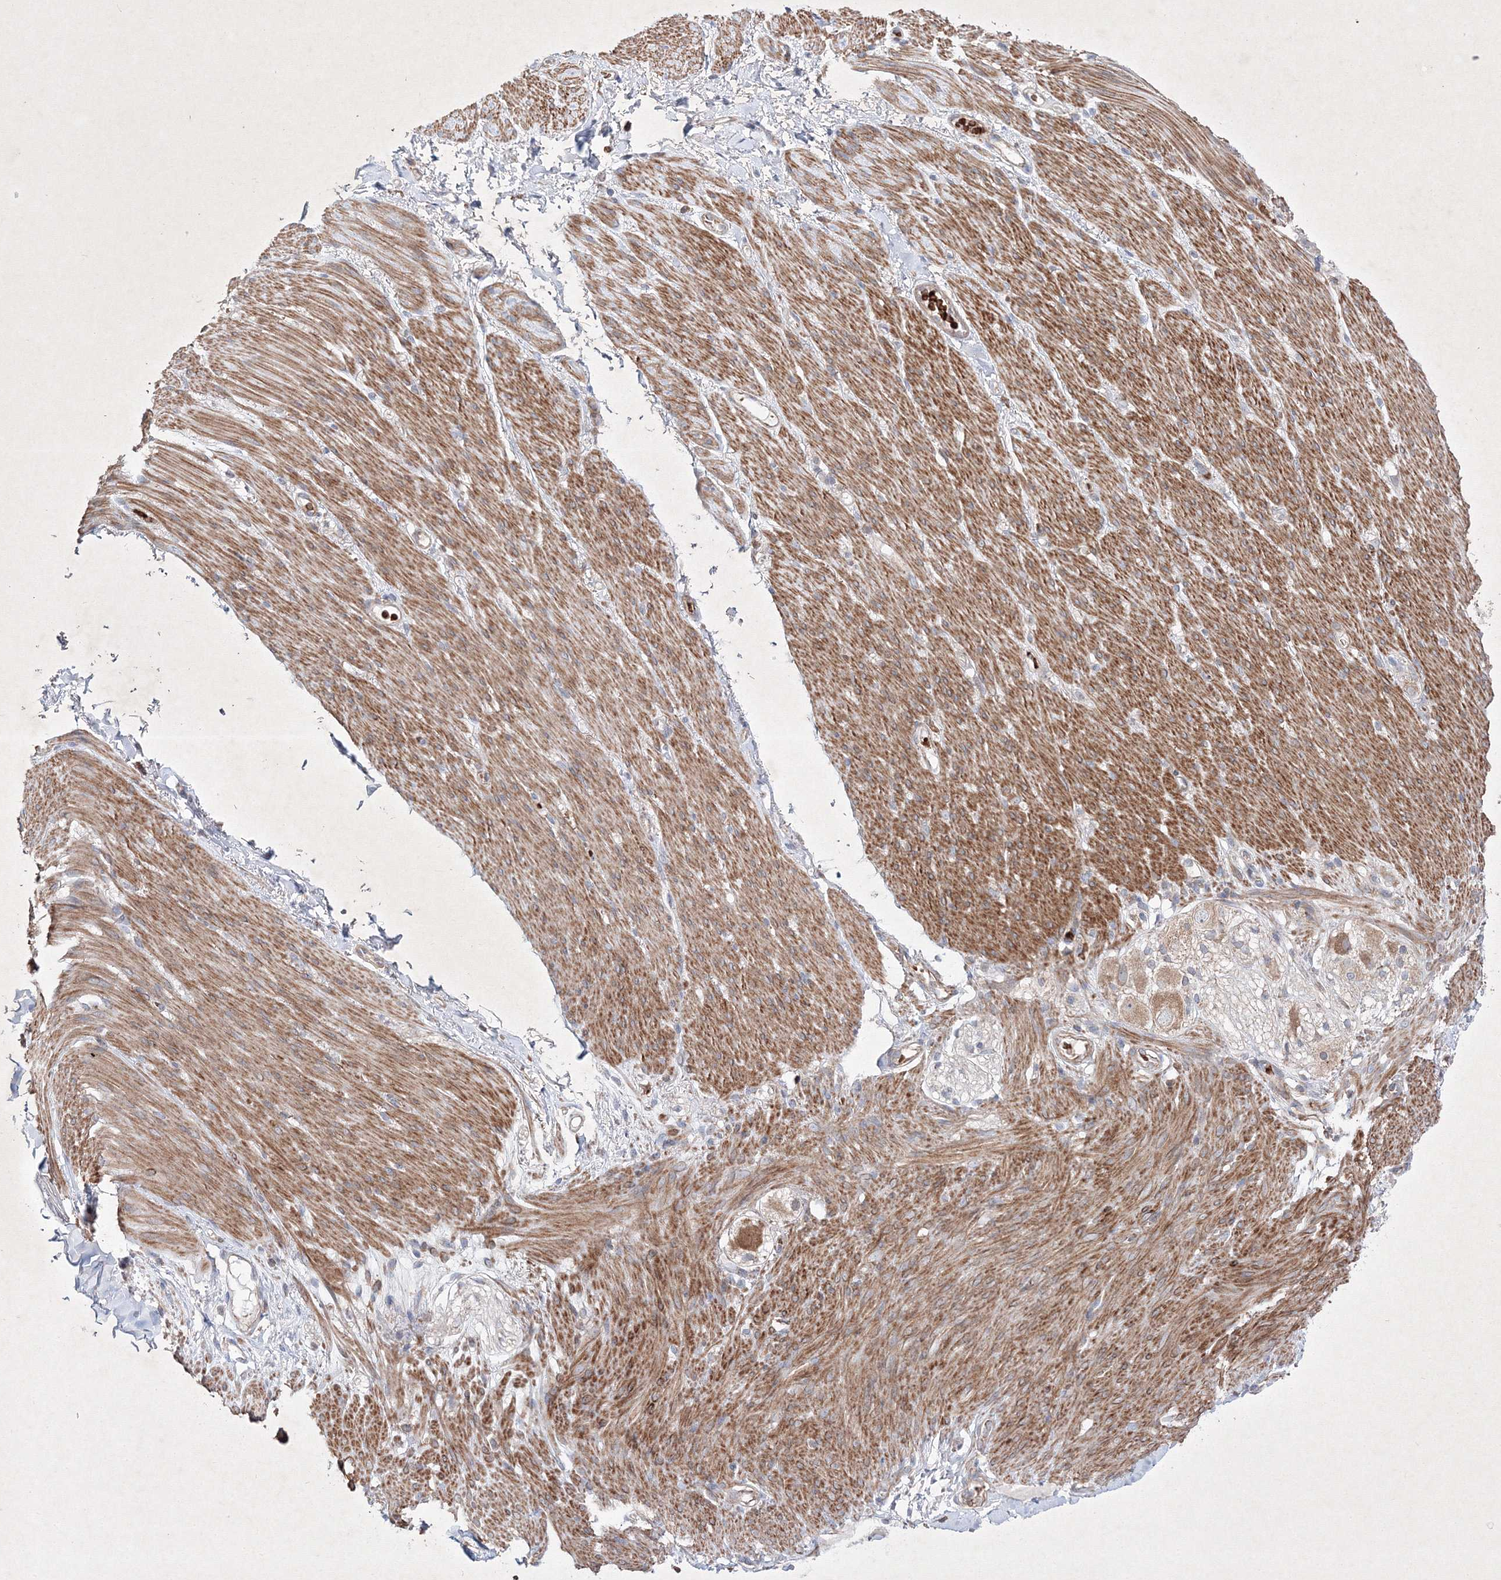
{"staining": {"intensity": "weak", "quantity": ">75%", "location": "cytoplasmic/membranous"}, "tissue": "adipose tissue", "cell_type": "Adipocytes", "image_type": "normal", "snomed": [{"axis": "morphology", "description": "Normal tissue, NOS"}, {"axis": "topography", "description": "Colon"}, {"axis": "topography", "description": "Peripheral nerve tissue"}], "caption": "A high-resolution histopathology image shows immunohistochemistry (IHC) staining of benign adipose tissue, which shows weak cytoplasmic/membranous positivity in about >75% of adipocytes.", "gene": "OPA1", "patient": {"sex": "female", "age": 61}}